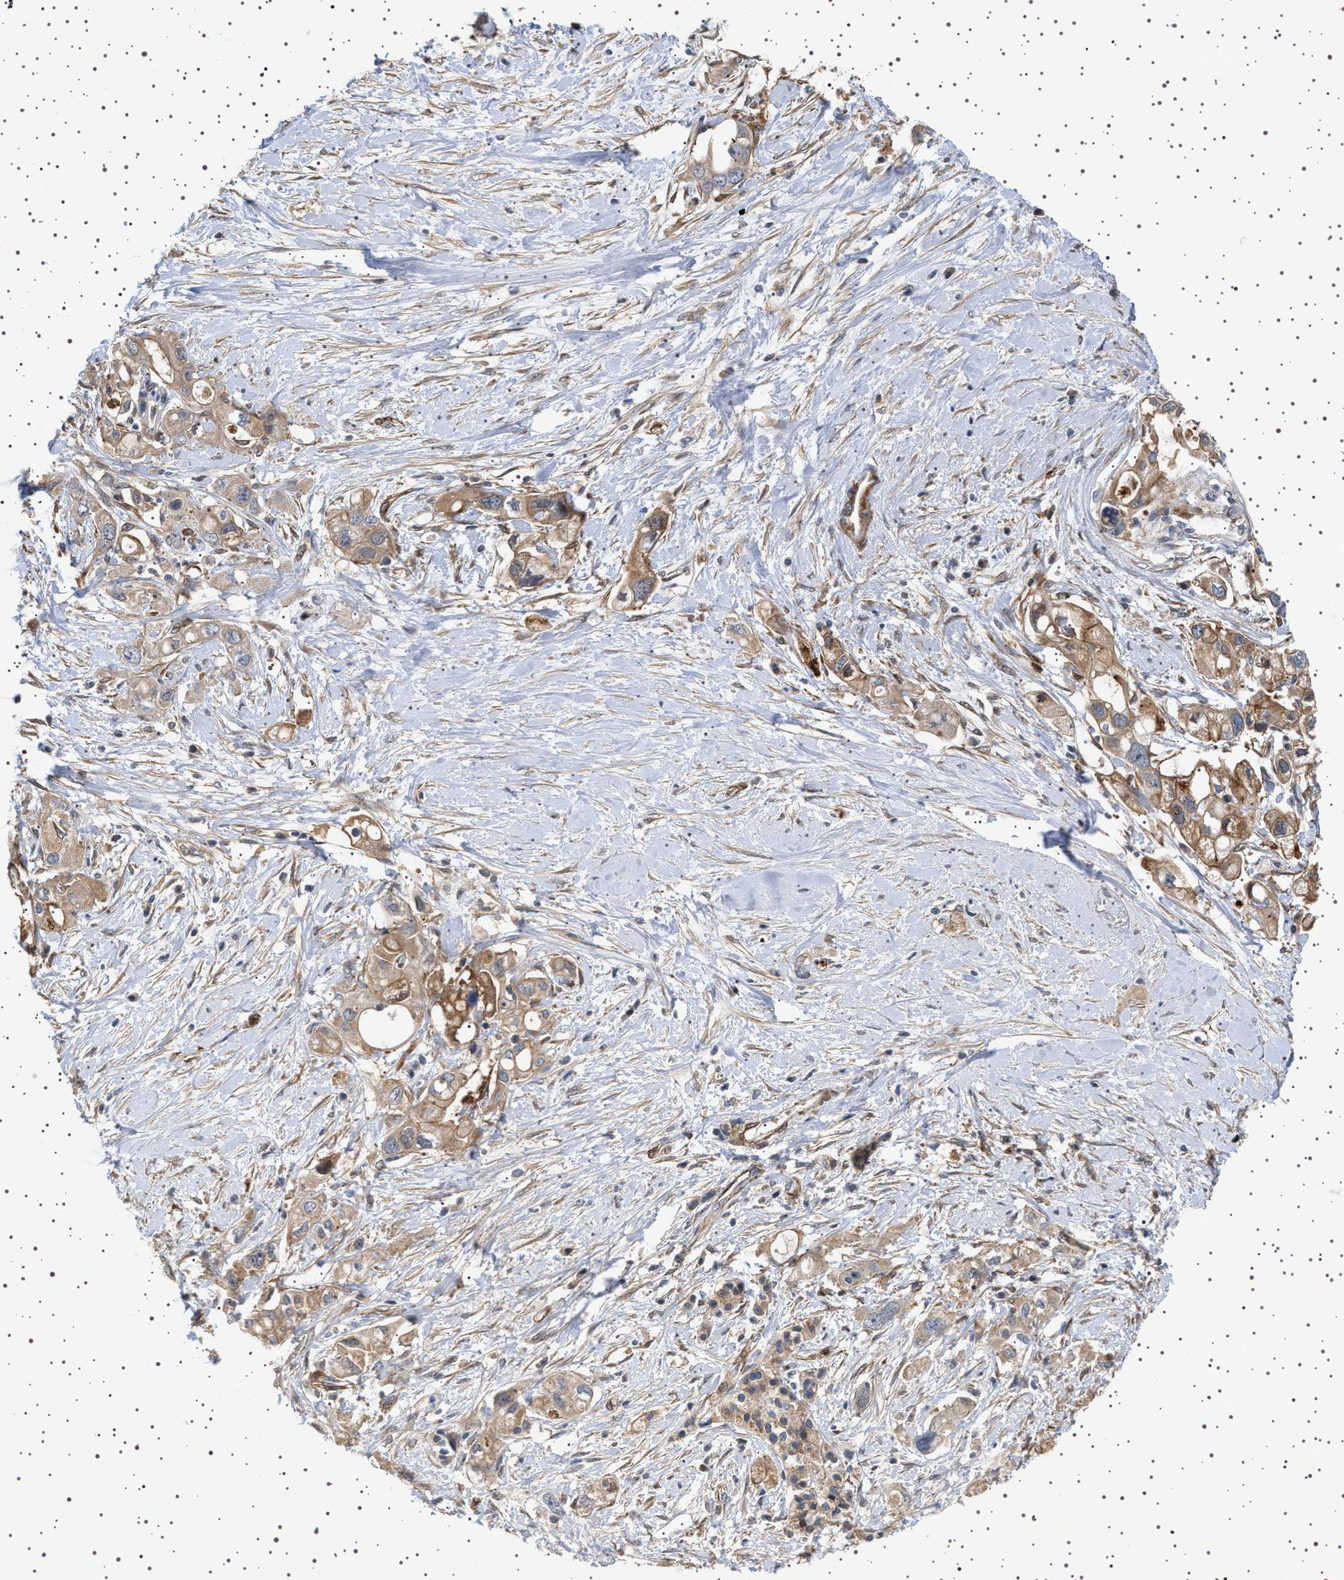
{"staining": {"intensity": "weak", "quantity": ">75%", "location": "cytoplasmic/membranous"}, "tissue": "pancreatic cancer", "cell_type": "Tumor cells", "image_type": "cancer", "snomed": [{"axis": "morphology", "description": "Adenocarcinoma, NOS"}, {"axis": "topography", "description": "Pancreas"}], "caption": "Protein staining shows weak cytoplasmic/membranous positivity in approximately >75% of tumor cells in pancreatic cancer (adenocarcinoma).", "gene": "GUCY1B1", "patient": {"sex": "female", "age": 56}}